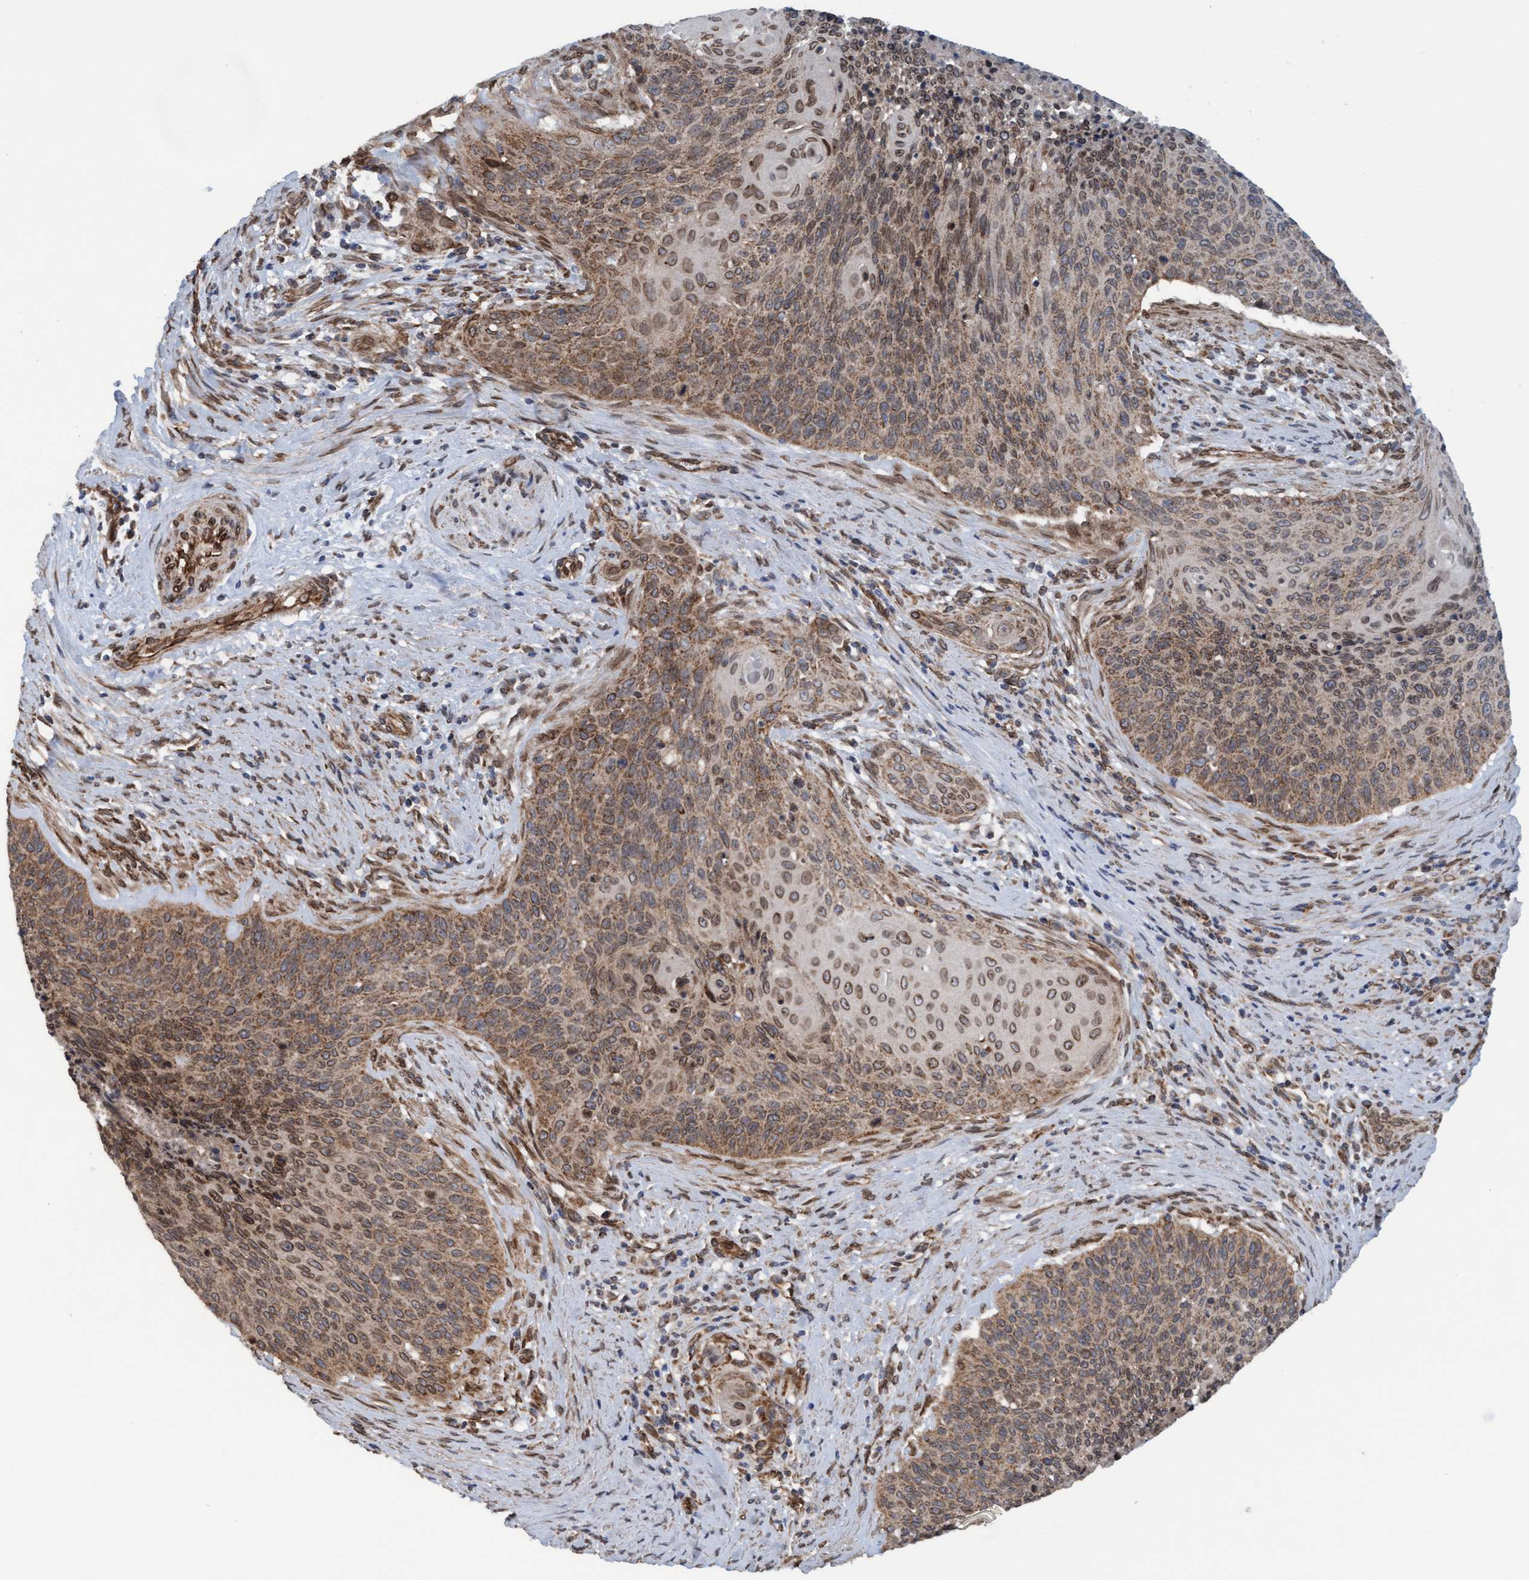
{"staining": {"intensity": "moderate", "quantity": ">75%", "location": "cytoplasmic/membranous"}, "tissue": "cervical cancer", "cell_type": "Tumor cells", "image_type": "cancer", "snomed": [{"axis": "morphology", "description": "Squamous cell carcinoma, NOS"}, {"axis": "topography", "description": "Cervix"}], "caption": "Squamous cell carcinoma (cervical) was stained to show a protein in brown. There is medium levels of moderate cytoplasmic/membranous positivity in approximately >75% of tumor cells. Using DAB (3,3'-diaminobenzidine) (brown) and hematoxylin (blue) stains, captured at high magnification using brightfield microscopy.", "gene": "MRPS23", "patient": {"sex": "female", "age": 55}}